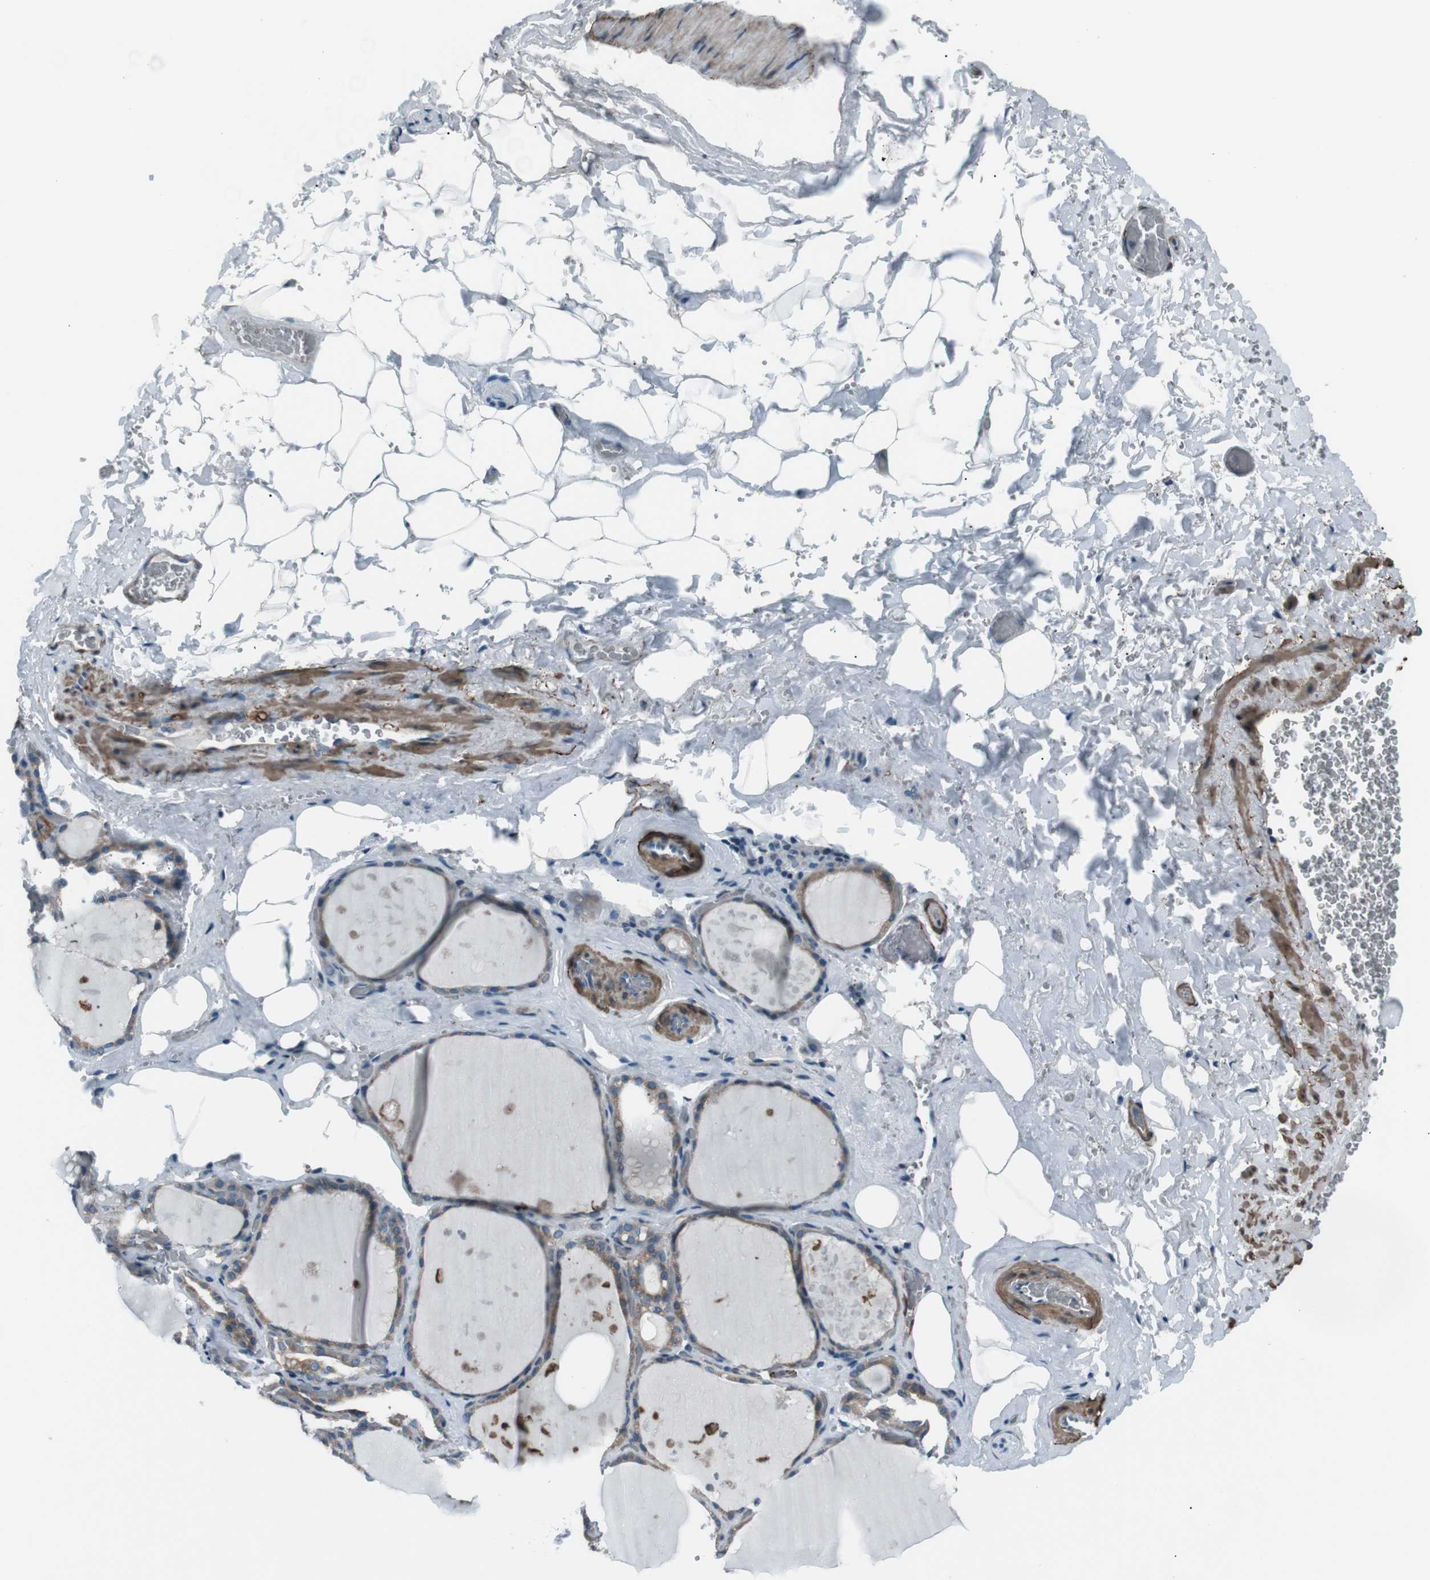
{"staining": {"intensity": "moderate", "quantity": ">75%", "location": "cytoplasmic/membranous"}, "tissue": "thyroid gland", "cell_type": "Glandular cells", "image_type": "normal", "snomed": [{"axis": "morphology", "description": "Normal tissue, NOS"}, {"axis": "topography", "description": "Thyroid gland"}], "caption": "Thyroid gland stained with DAB immunohistochemistry reveals medium levels of moderate cytoplasmic/membranous expression in approximately >75% of glandular cells.", "gene": "PDLIM5", "patient": {"sex": "male", "age": 61}}